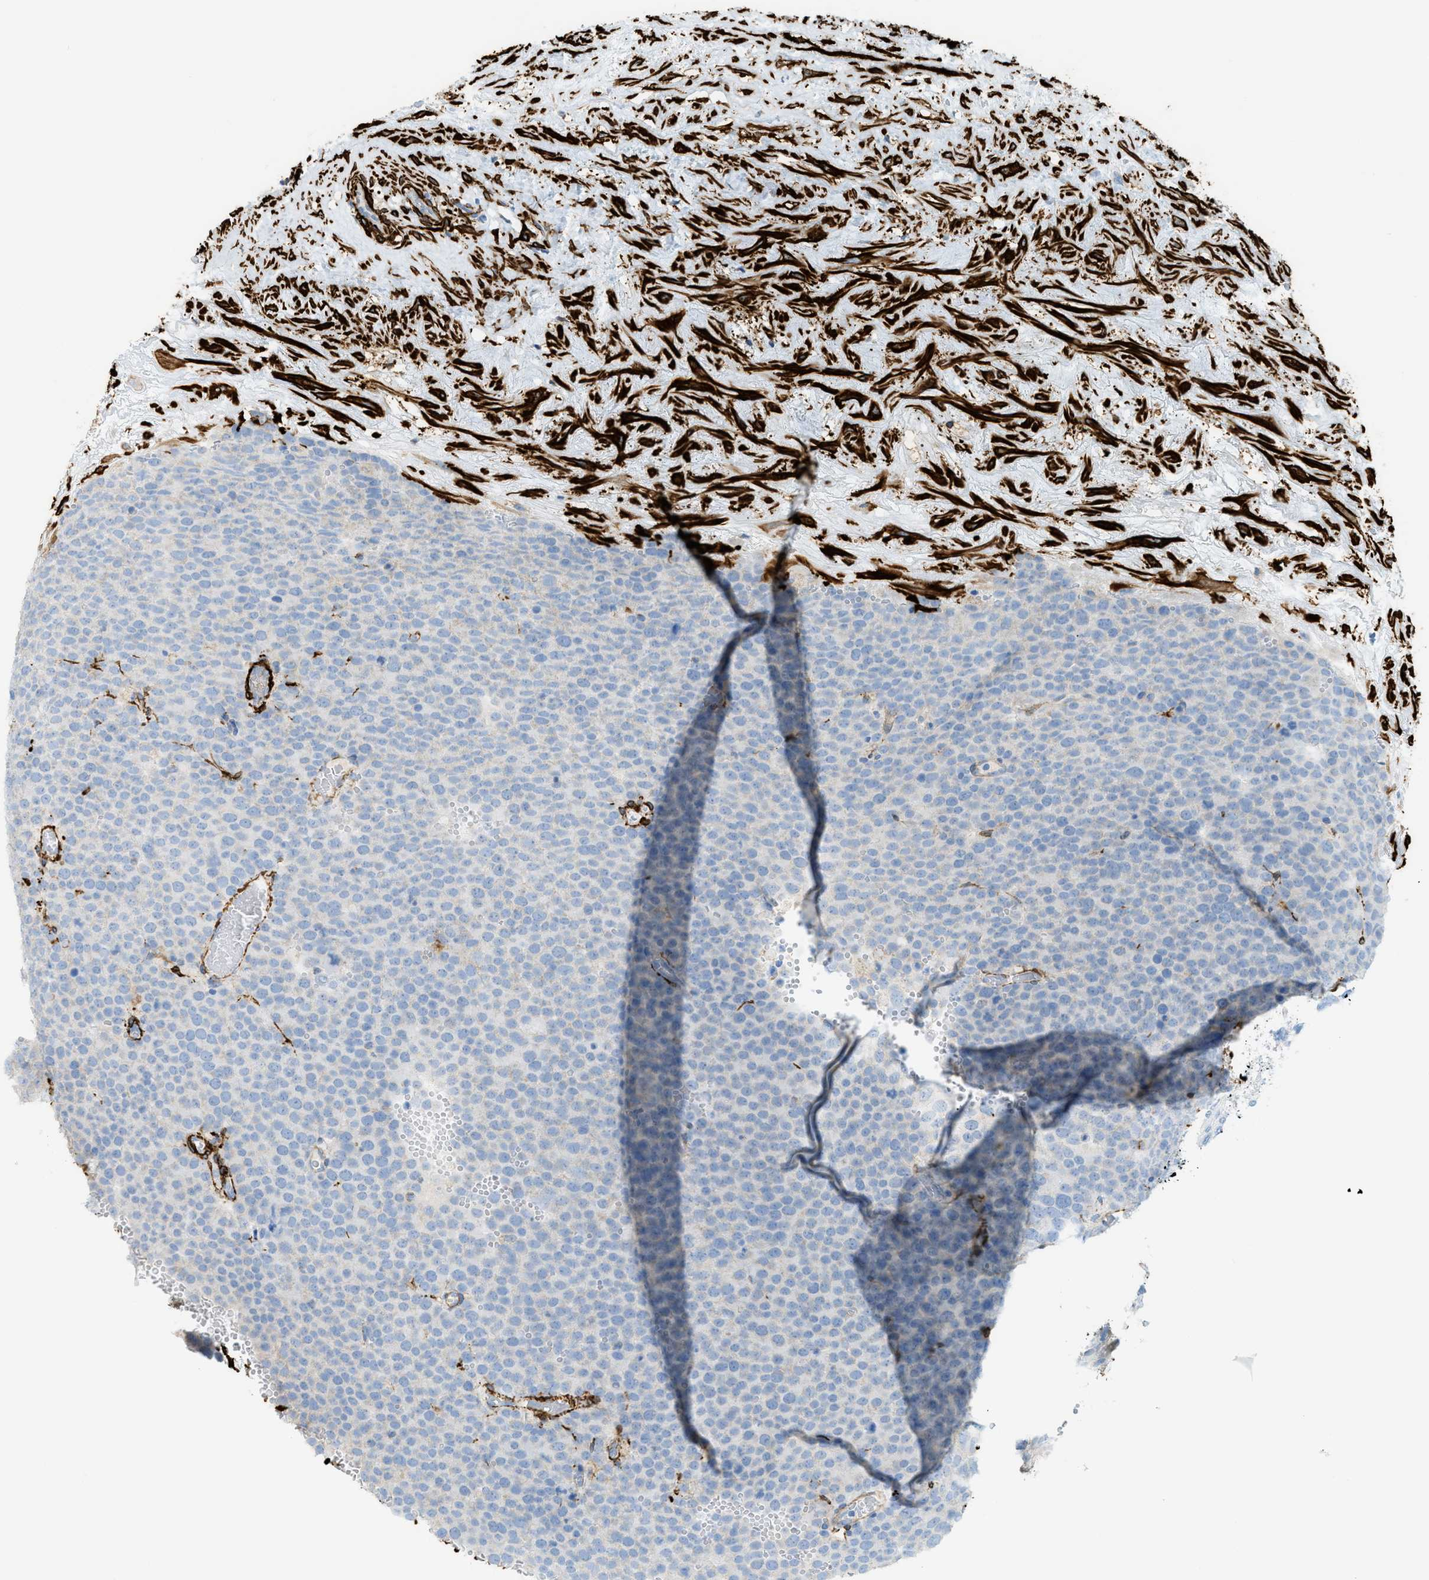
{"staining": {"intensity": "negative", "quantity": "none", "location": "none"}, "tissue": "testis cancer", "cell_type": "Tumor cells", "image_type": "cancer", "snomed": [{"axis": "morphology", "description": "Normal tissue, NOS"}, {"axis": "morphology", "description": "Seminoma, NOS"}, {"axis": "topography", "description": "Testis"}], "caption": "A micrograph of testis cancer (seminoma) stained for a protein displays no brown staining in tumor cells.", "gene": "MYH11", "patient": {"sex": "male", "age": 71}}